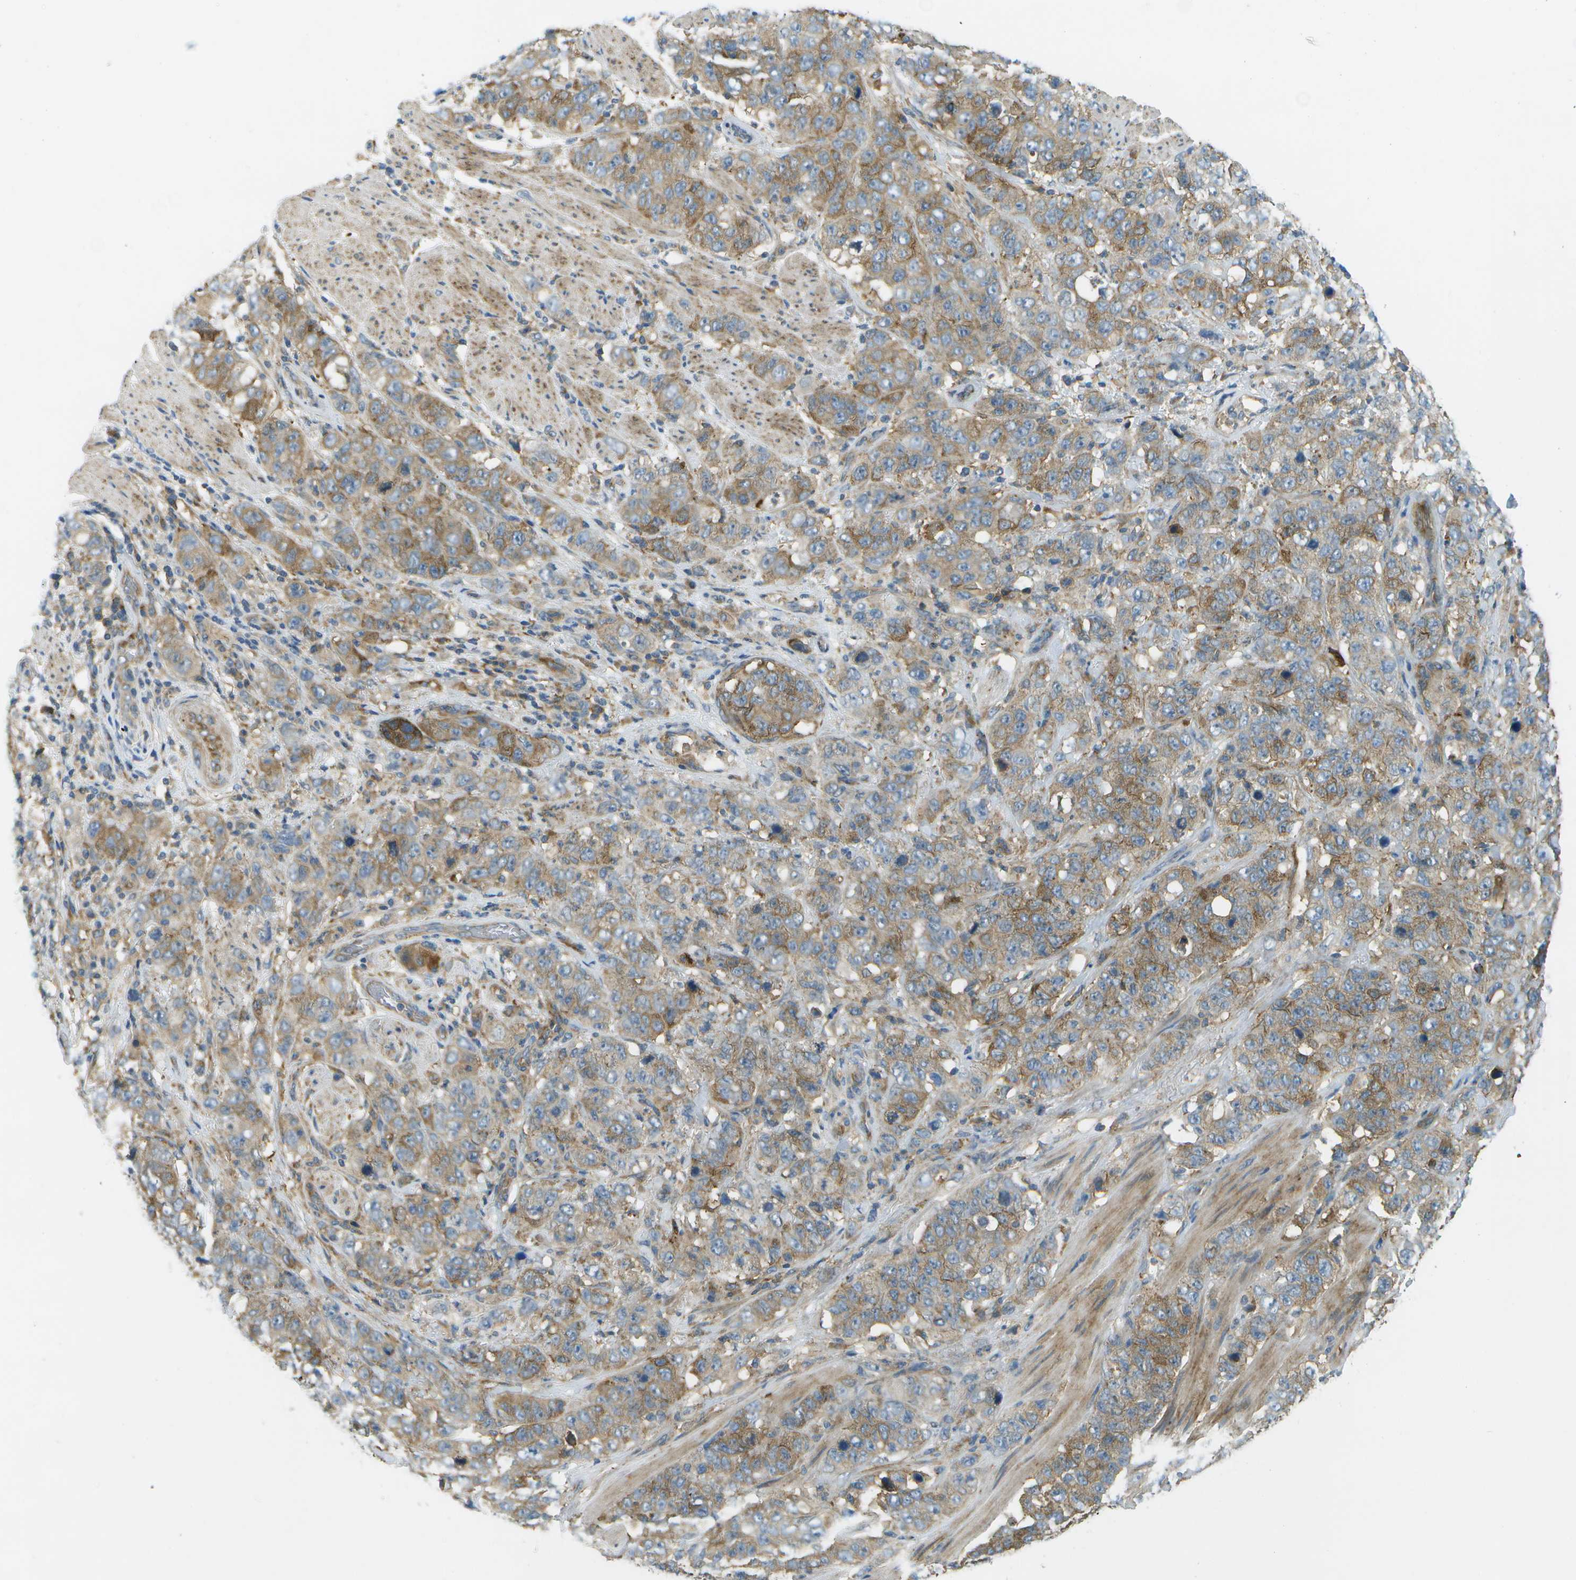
{"staining": {"intensity": "moderate", "quantity": ">75%", "location": "cytoplasmic/membranous"}, "tissue": "stomach cancer", "cell_type": "Tumor cells", "image_type": "cancer", "snomed": [{"axis": "morphology", "description": "Adenocarcinoma, NOS"}, {"axis": "topography", "description": "Stomach"}], "caption": "Human stomach adenocarcinoma stained with a brown dye demonstrates moderate cytoplasmic/membranous positive staining in approximately >75% of tumor cells.", "gene": "WNK2", "patient": {"sex": "male", "age": 48}}